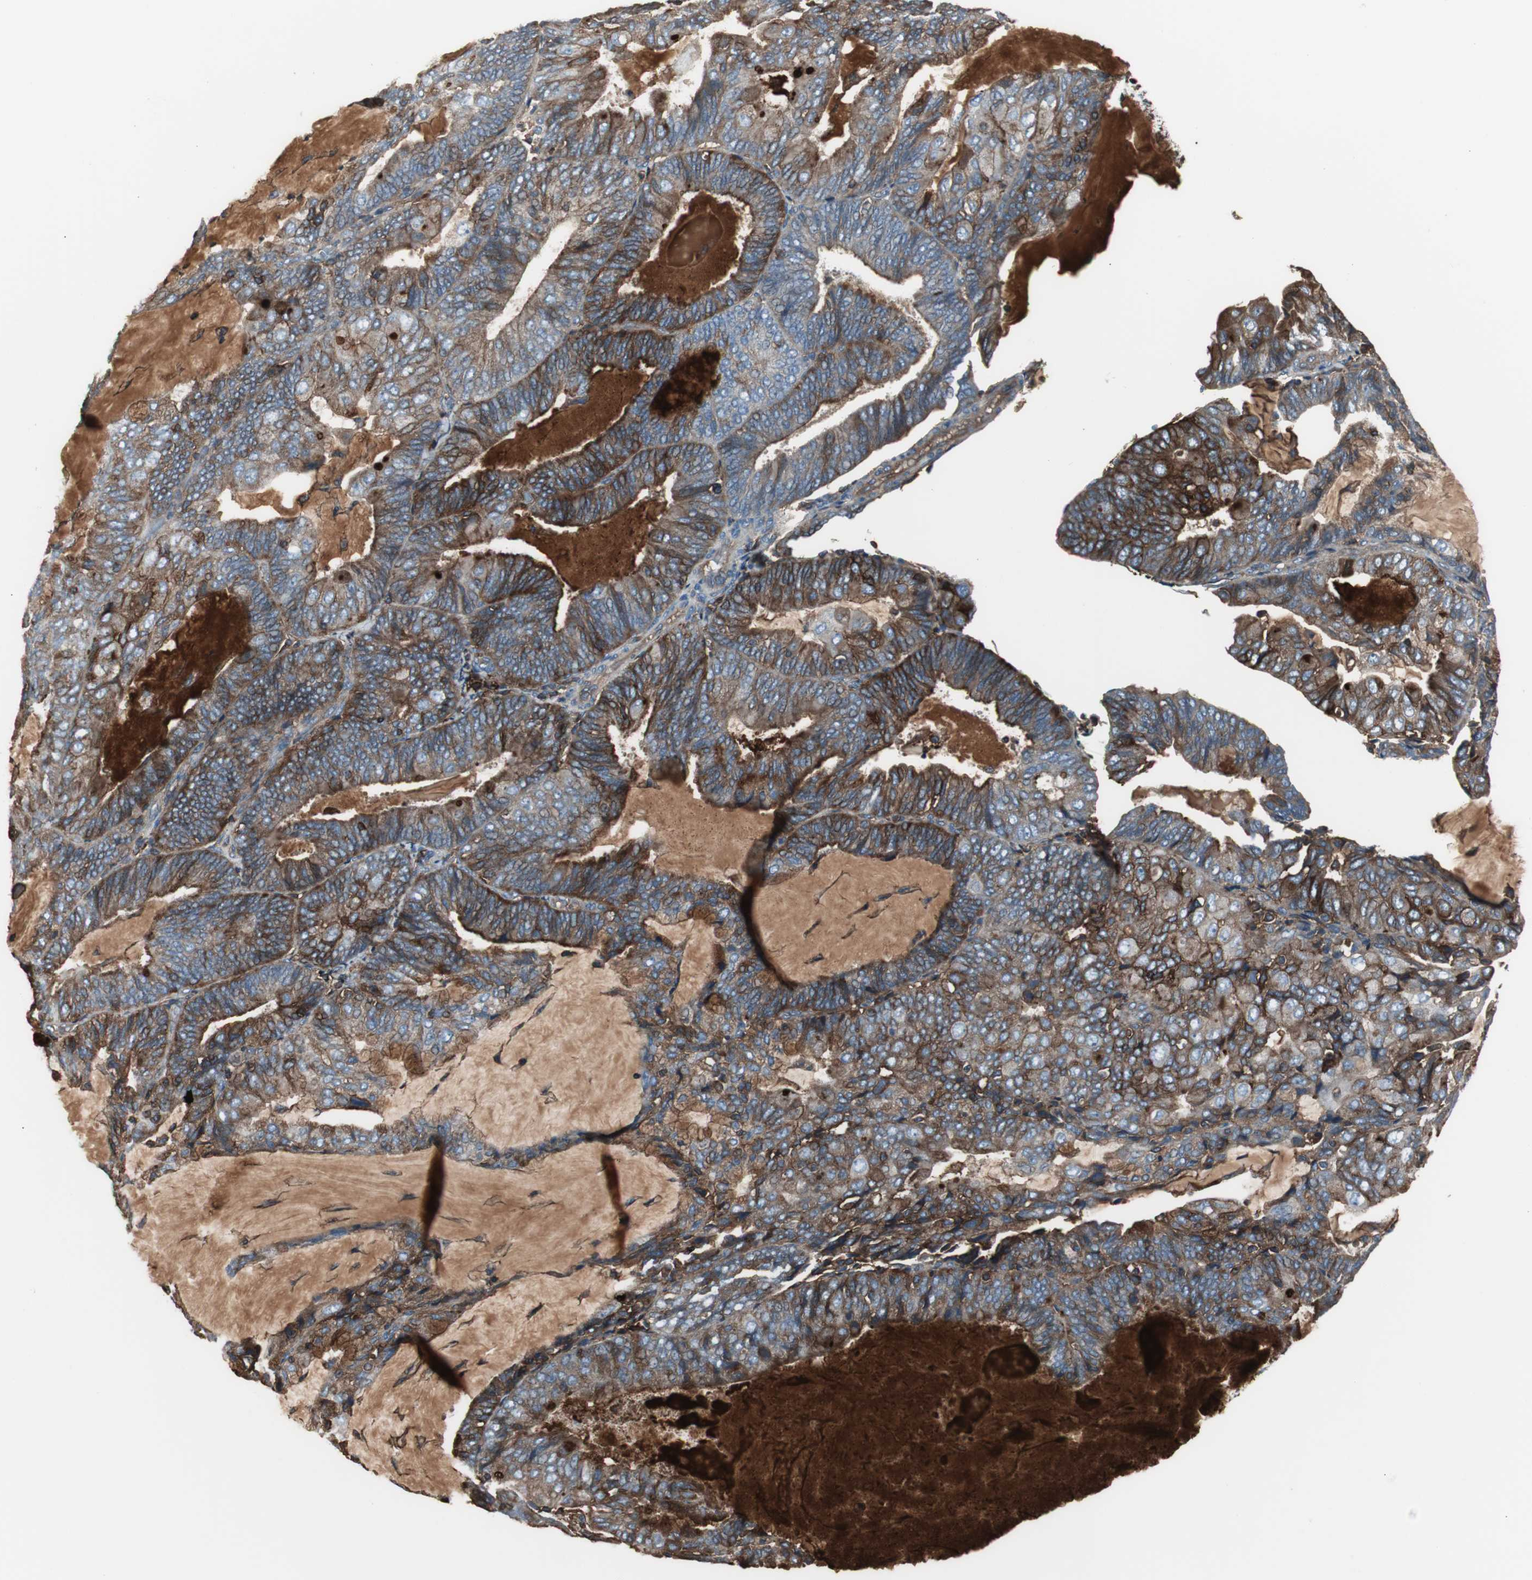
{"staining": {"intensity": "strong", "quantity": ">75%", "location": "cytoplasmic/membranous"}, "tissue": "endometrial cancer", "cell_type": "Tumor cells", "image_type": "cancer", "snomed": [{"axis": "morphology", "description": "Adenocarcinoma, NOS"}, {"axis": "topography", "description": "Endometrium"}], "caption": "Immunohistochemical staining of adenocarcinoma (endometrial) demonstrates strong cytoplasmic/membranous protein staining in about >75% of tumor cells. Using DAB (brown) and hematoxylin (blue) stains, captured at high magnification using brightfield microscopy.", "gene": "B2M", "patient": {"sex": "female", "age": 81}}